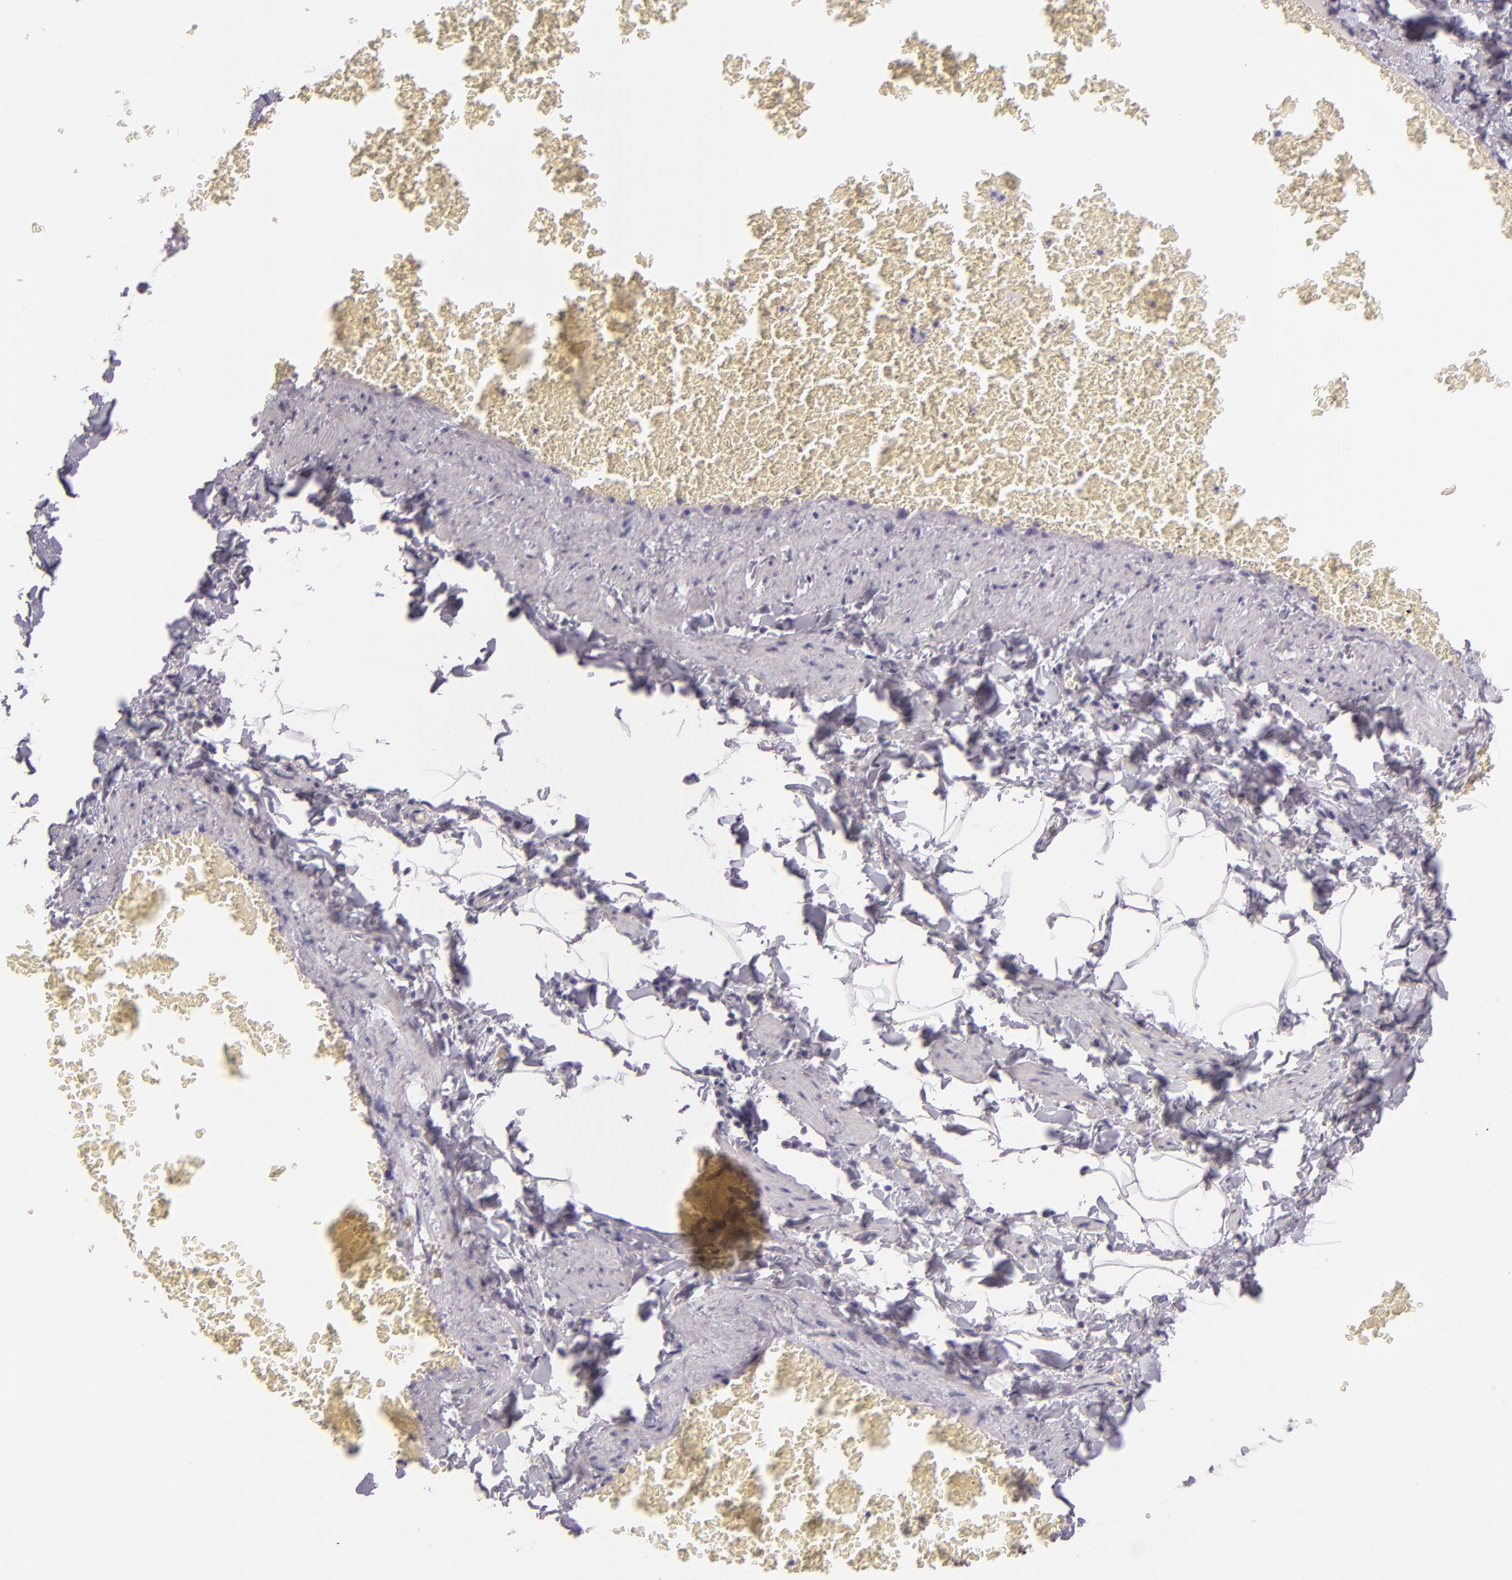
{"staining": {"intensity": "negative", "quantity": "none", "location": "none"}, "tissue": "adipose tissue", "cell_type": "Adipocytes", "image_type": "normal", "snomed": [{"axis": "morphology", "description": "Normal tissue, NOS"}, {"axis": "topography", "description": "Vascular tissue"}], "caption": "Immunohistochemistry photomicrograph of unremarkable adipose tissue: human adipose tissue stained with DAB (3,3'-diaminobenzidine) displays no significant protein positivity in adipocytes.", "gene": "MUC6", "patient": {"sex": "male", "age": 41}}